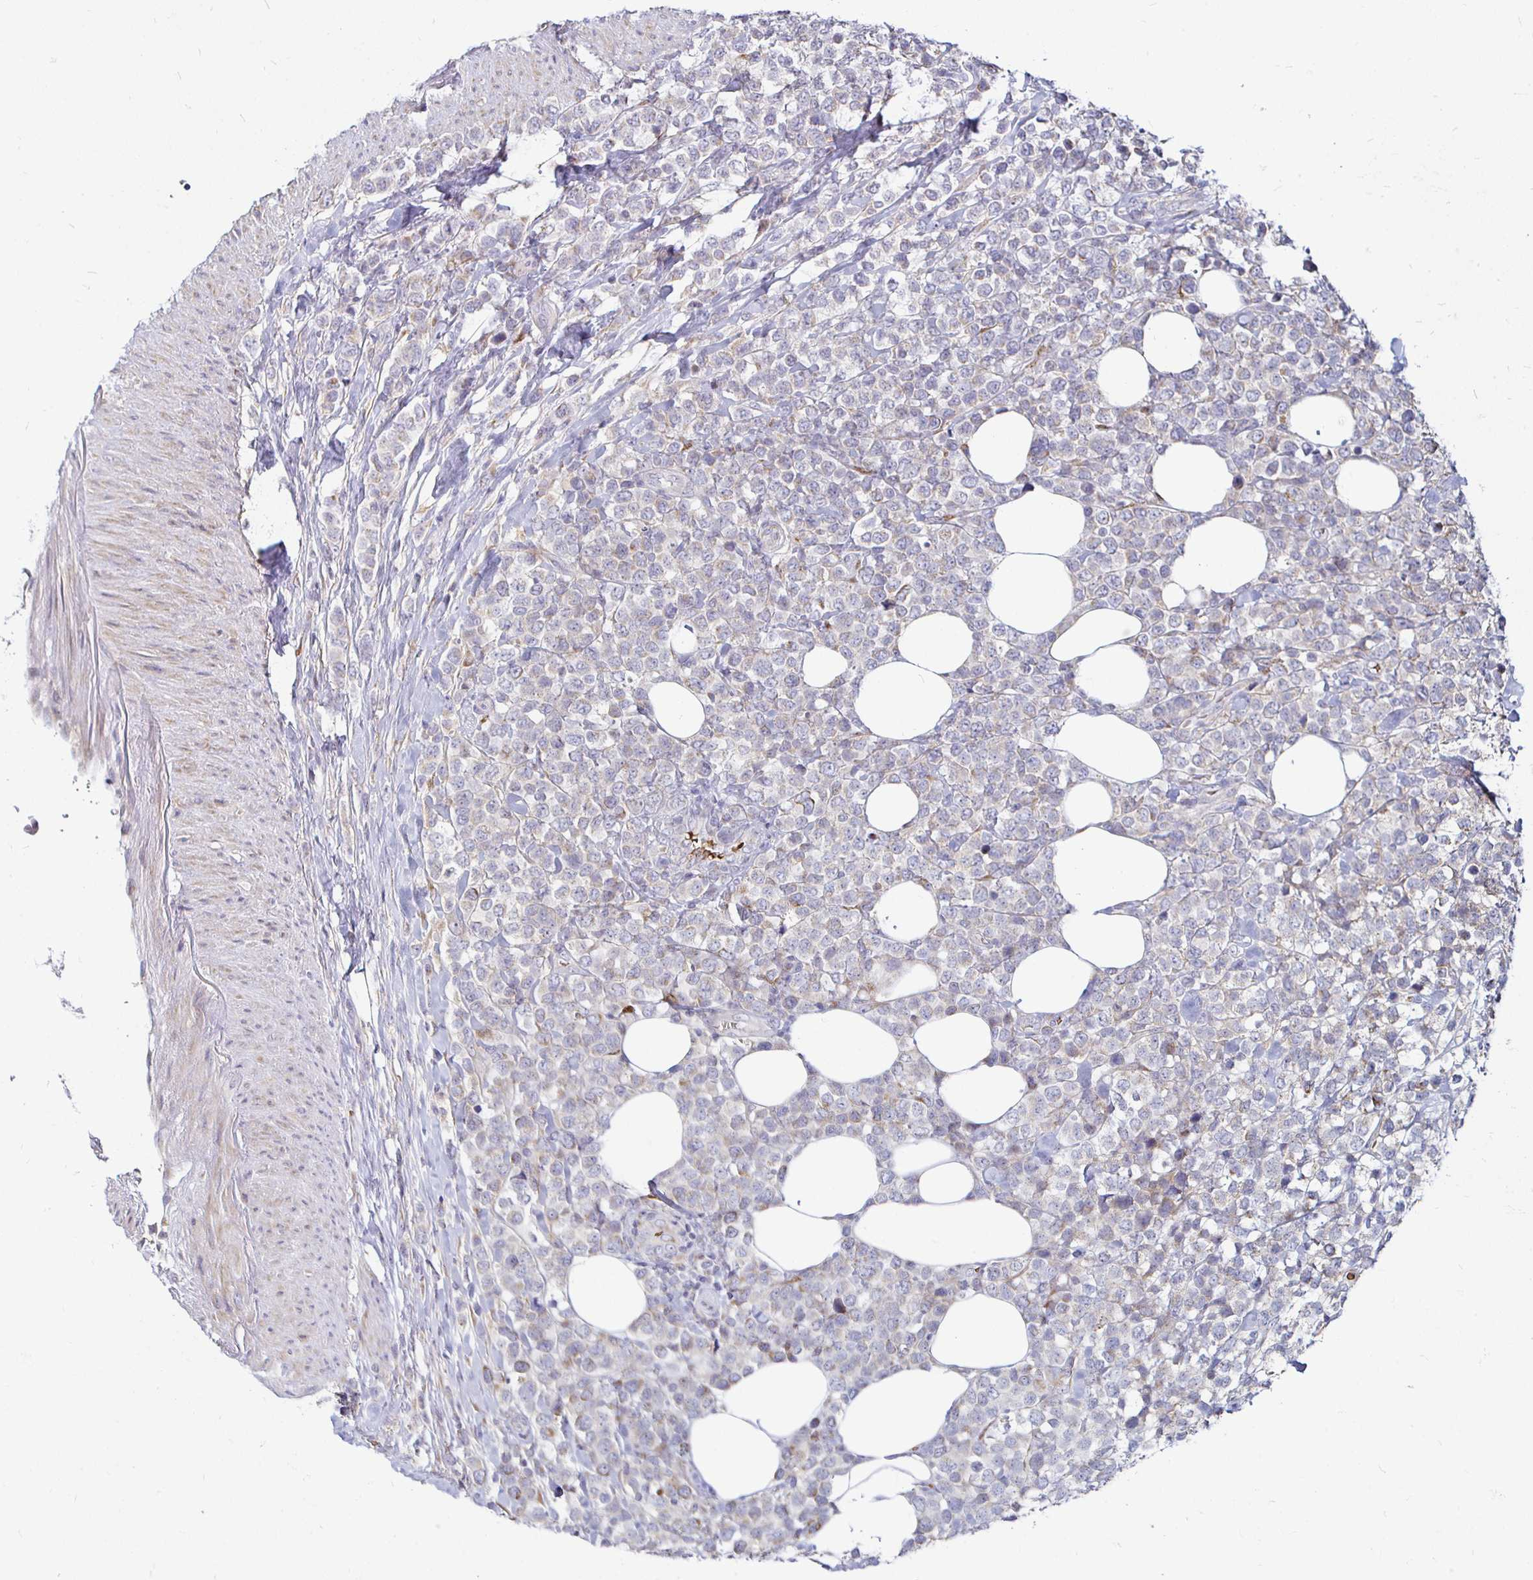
{"staining": {"intensity": "negative", "quantity": "none", "location": "none"}, "tissue": "lymphoma", "cell_type": "Tumor cells", "image_type": "cancer", "snomed": [{"axis": "morphology", "description": "Malignant lymphoma, non-Hodgkin's type, High grade"}, {"axis": "topography", "description": "Soft tissue"}], "caption": "A high-resolution micrograph shows immunohistochemistry (IHC) staining of lymphoma, which demonstrates no significant expression in tumor cells. The staining was performed using DAB (3,3'-diaminobenzidine) to visualize the protein expression in brown, while the nuclei were stained in blue with hematoxylin (Magnification: 20x).", "gene": "ATG3", "patient": {"sex": "female", "age": 56}}